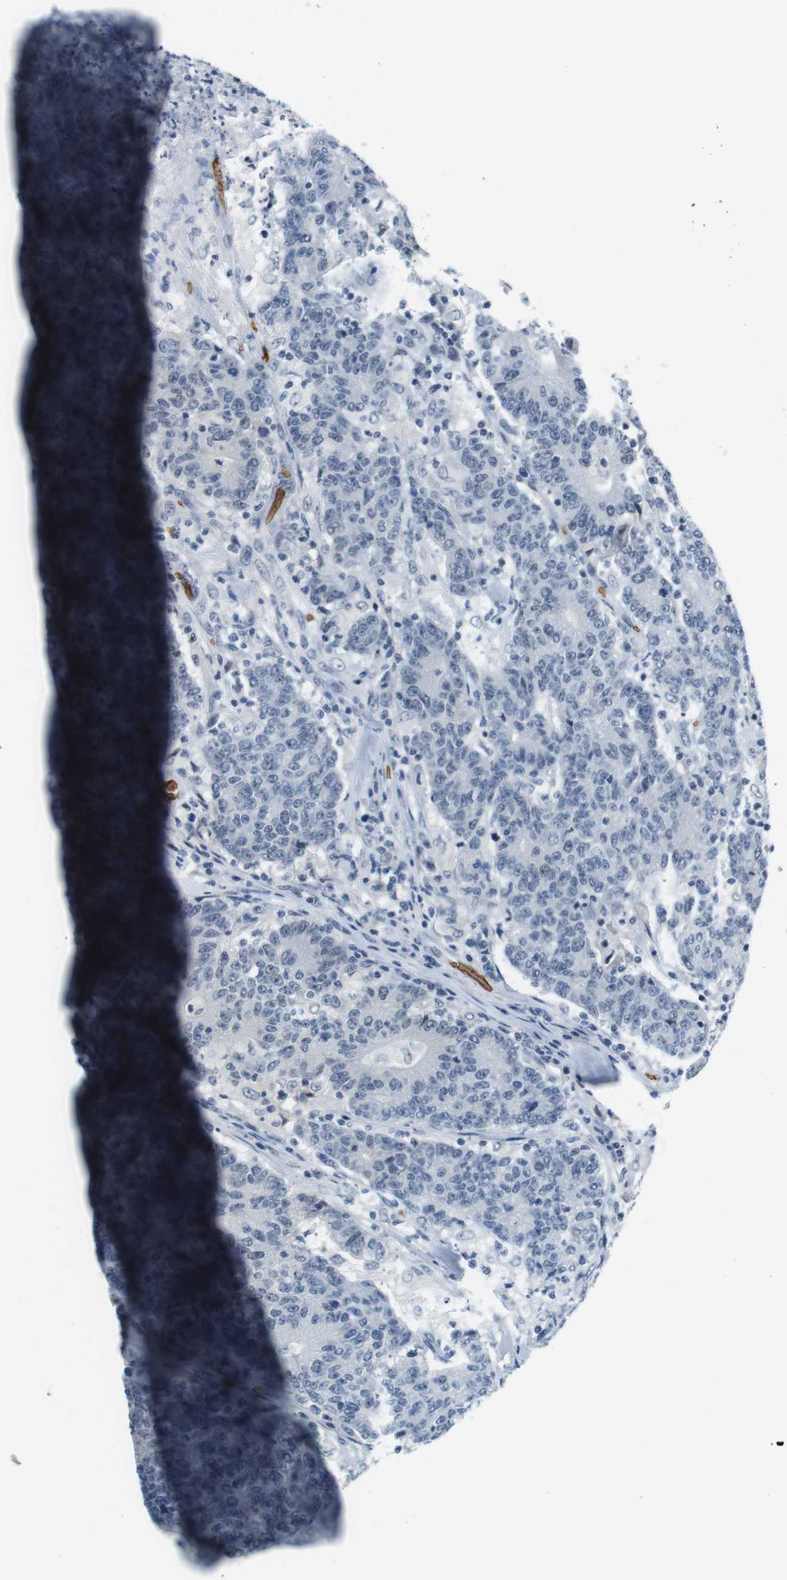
{"staining": {"intensity": "negative", "quantity": "none", "location": "none"}, "tissue": "colorectal cancer", "cell_type": "Tumor cells", "image_type": "cancer", "snomed": [{"axis": "morphology", "description": "Normal tissue, NOS"}, {"axis": "morphology", "description": "Adenocarcinoma, NOS"}, {"axis": "topography", "description": "Colon"}], "caption": "Colorectal cancer was stained to show a protein in brown. There is no significant expression in tumor cells.", "gene": "SLC4A1", "patient": {"sex": "female", "age": 75}}